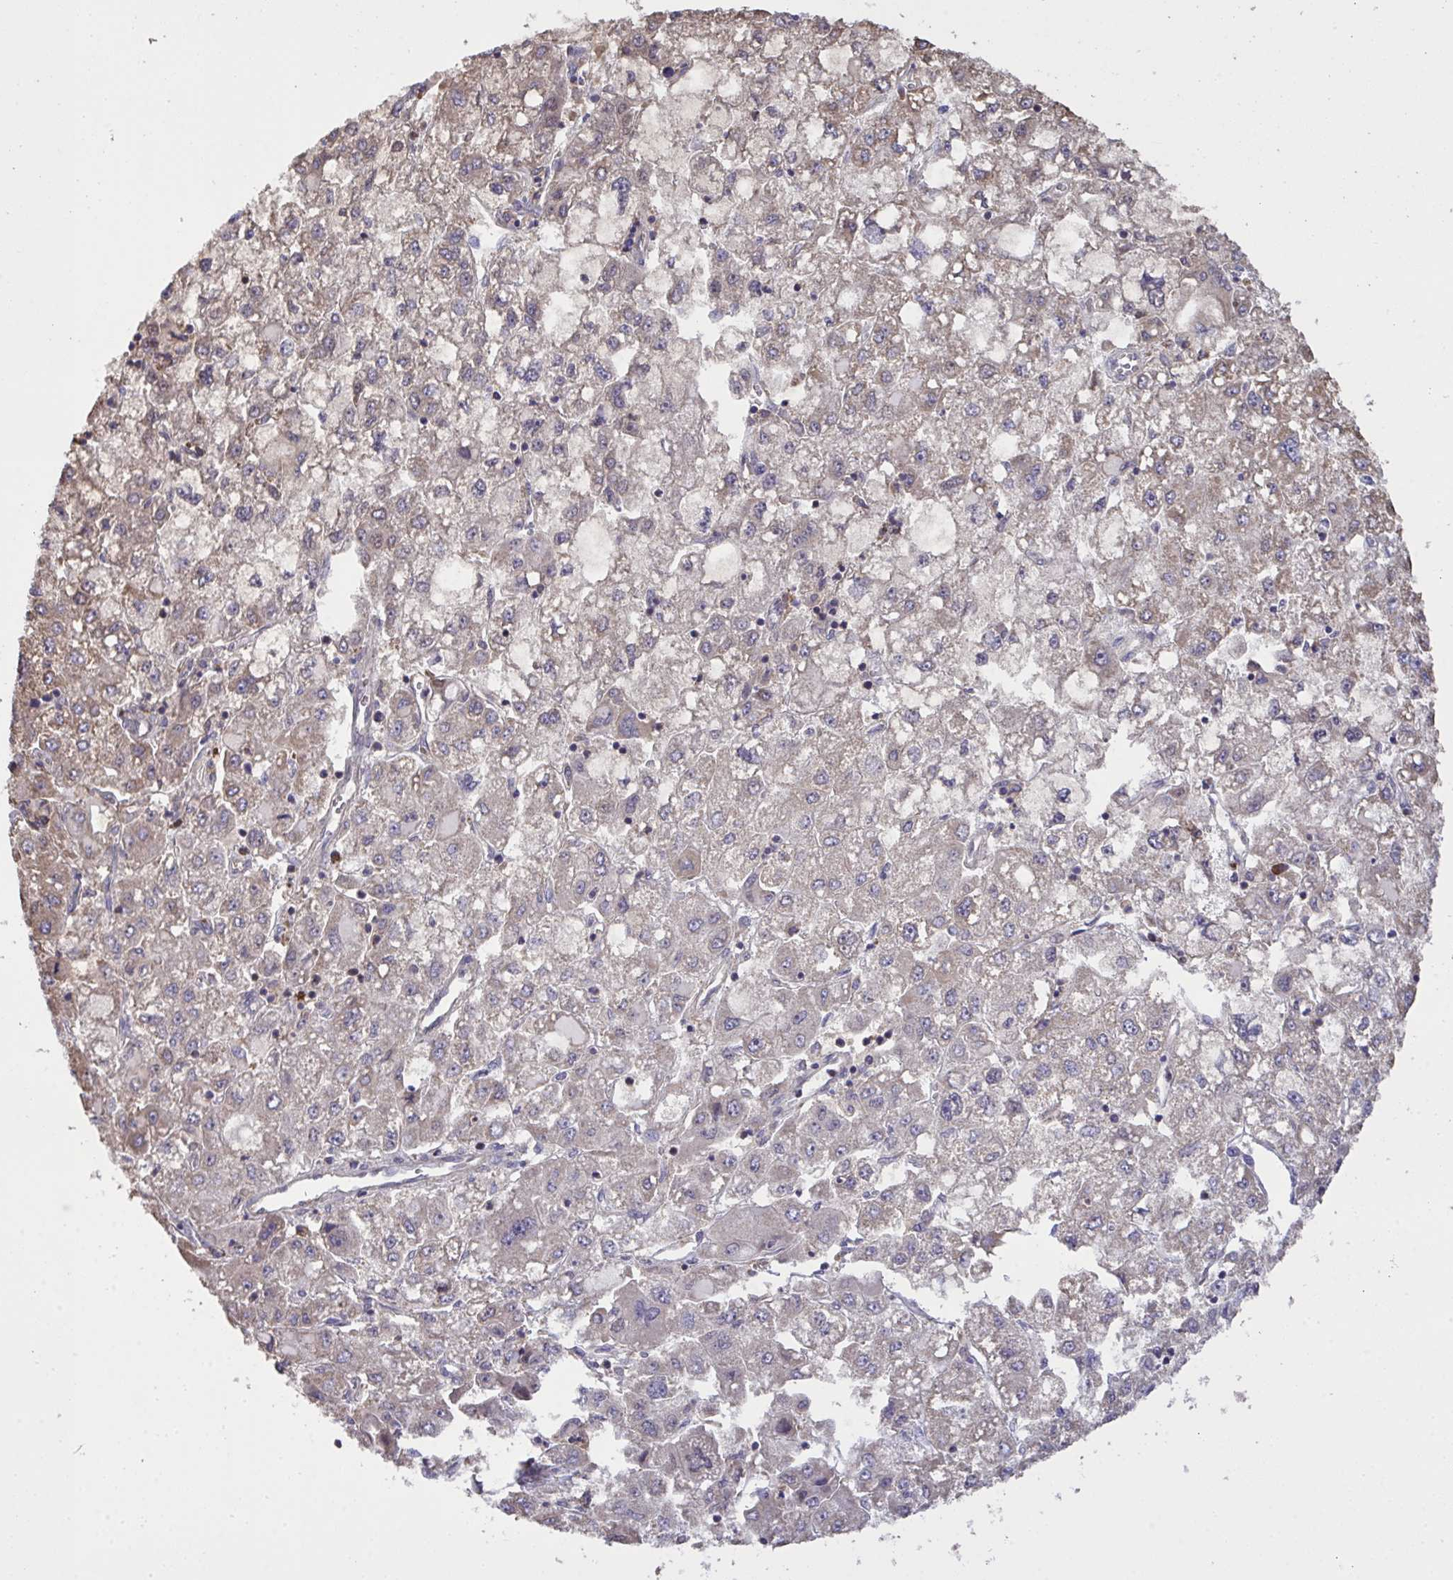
{"staining": {"intensity": "weak", "quantity": "<25%", "location": "cytoplasmic/membranous"}, "tissue": "liver cancer", "cell_type": "Tumor cells", "image_type": "cancer", "snomed": [{"axis": "morphology", "description": "Carcinoma, Hepatocellular, NOS"}, {"axis": "topography", "description": "Liver"}], "caption": "This is an immunohistochemistry (IHC) image of hepatocellular carcinoma (liver). There is no expression in tumor cells.", "gene": "PPM1H", "patient": {"sex": "male", "age": 40}}